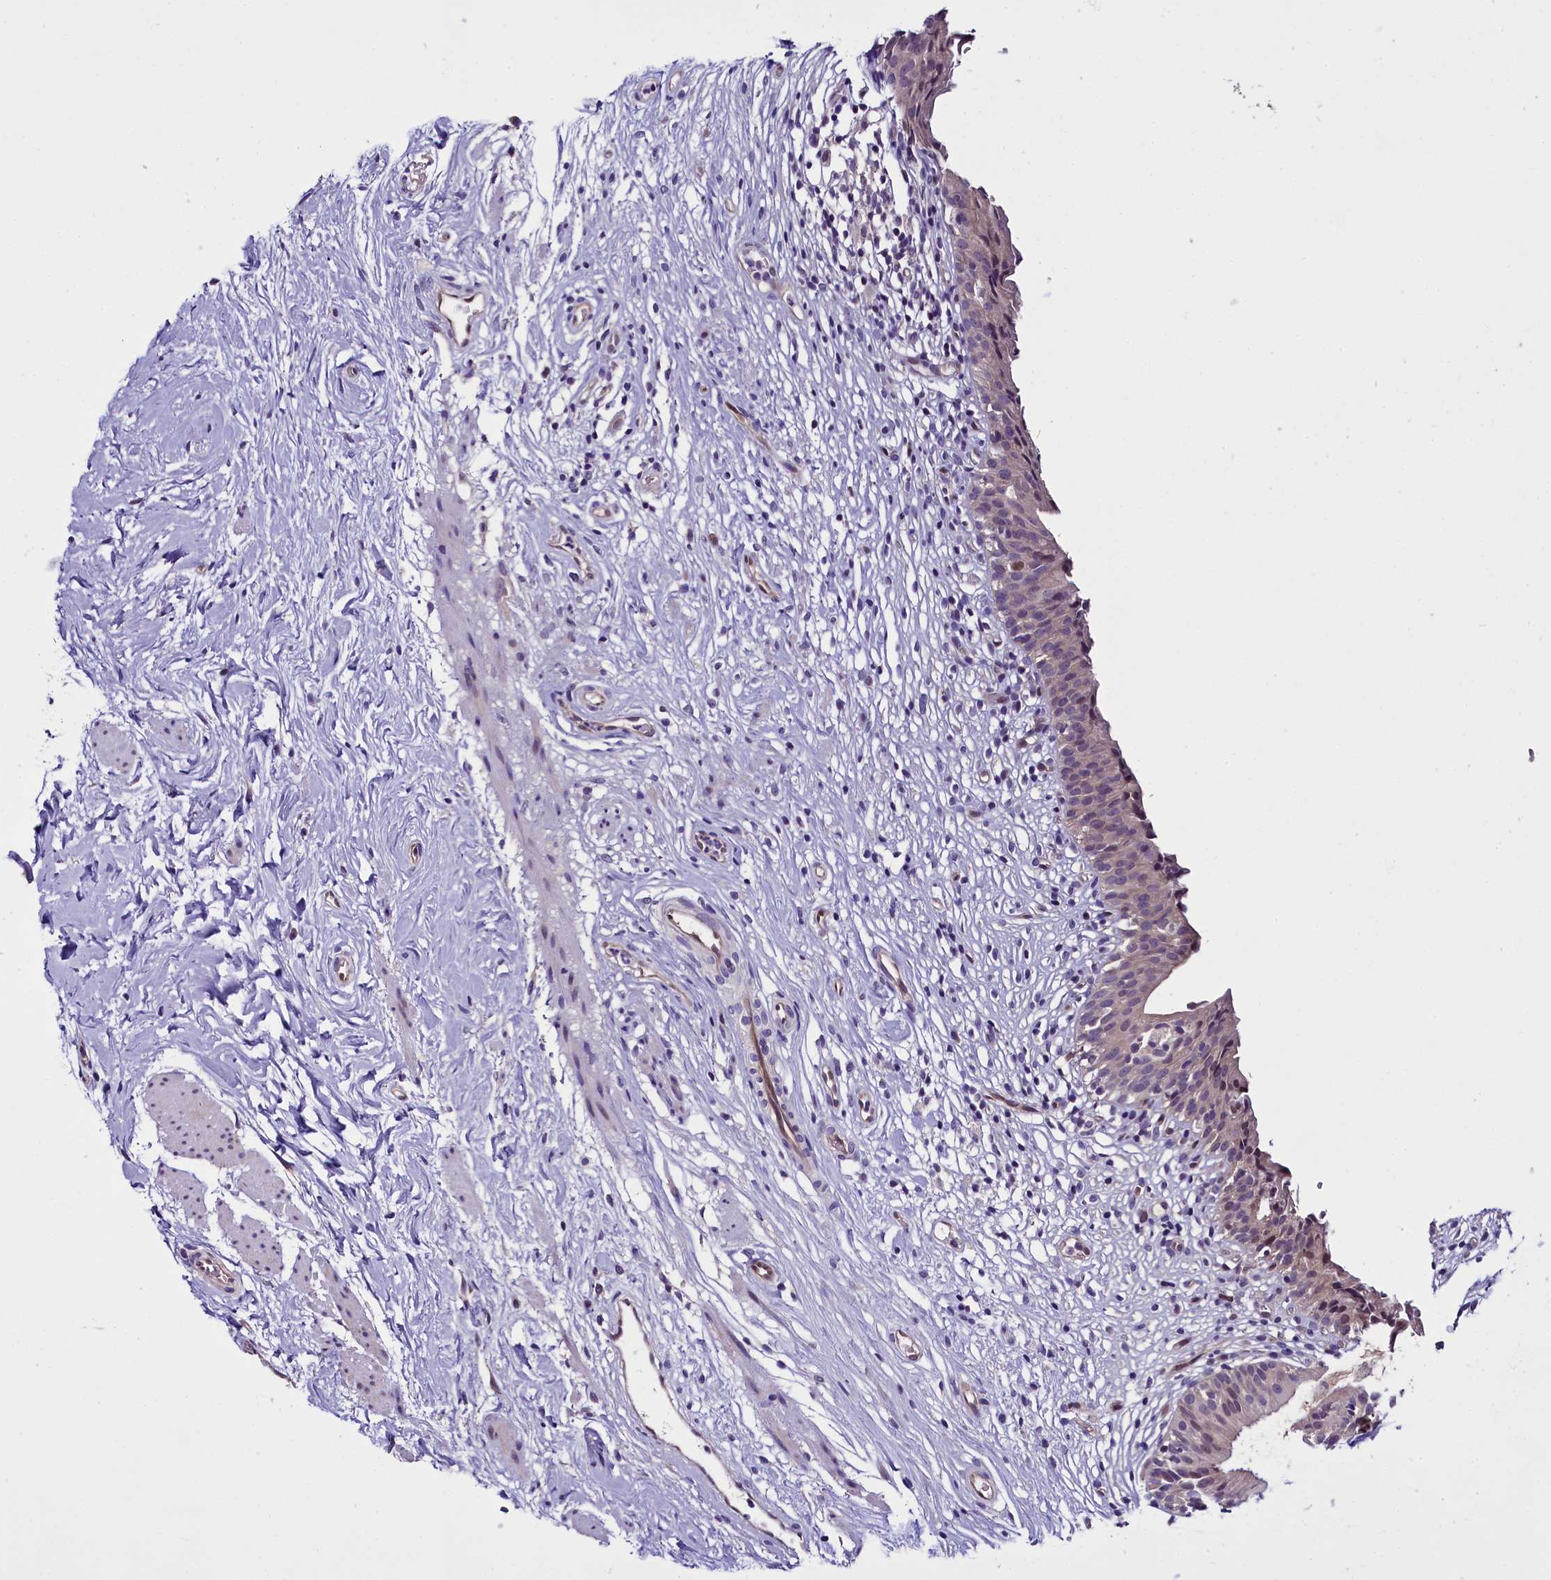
{"staining": {"intensity": "weak", "quantity": "<25%", "location": "cytoplasmic/membranous"}, "tissue": "urinary bladder", "cell_type": "Urothelial cells", "image_type": "normal", "snomed": [{"axis": "morphology", "description": "Normal tissue, NOS"}, {"axis": "morphology", "description": "Inflammation, NOS"}, {"axis": "topography", "description": "Urinary bladder"}], "caption": "Immunohistochemical staining of unremarkable urinary bladder exhibits no significant positivity in urothelial cells.", "gene": "C9orf40", "patient": {"sex": "male", "age": 63}}